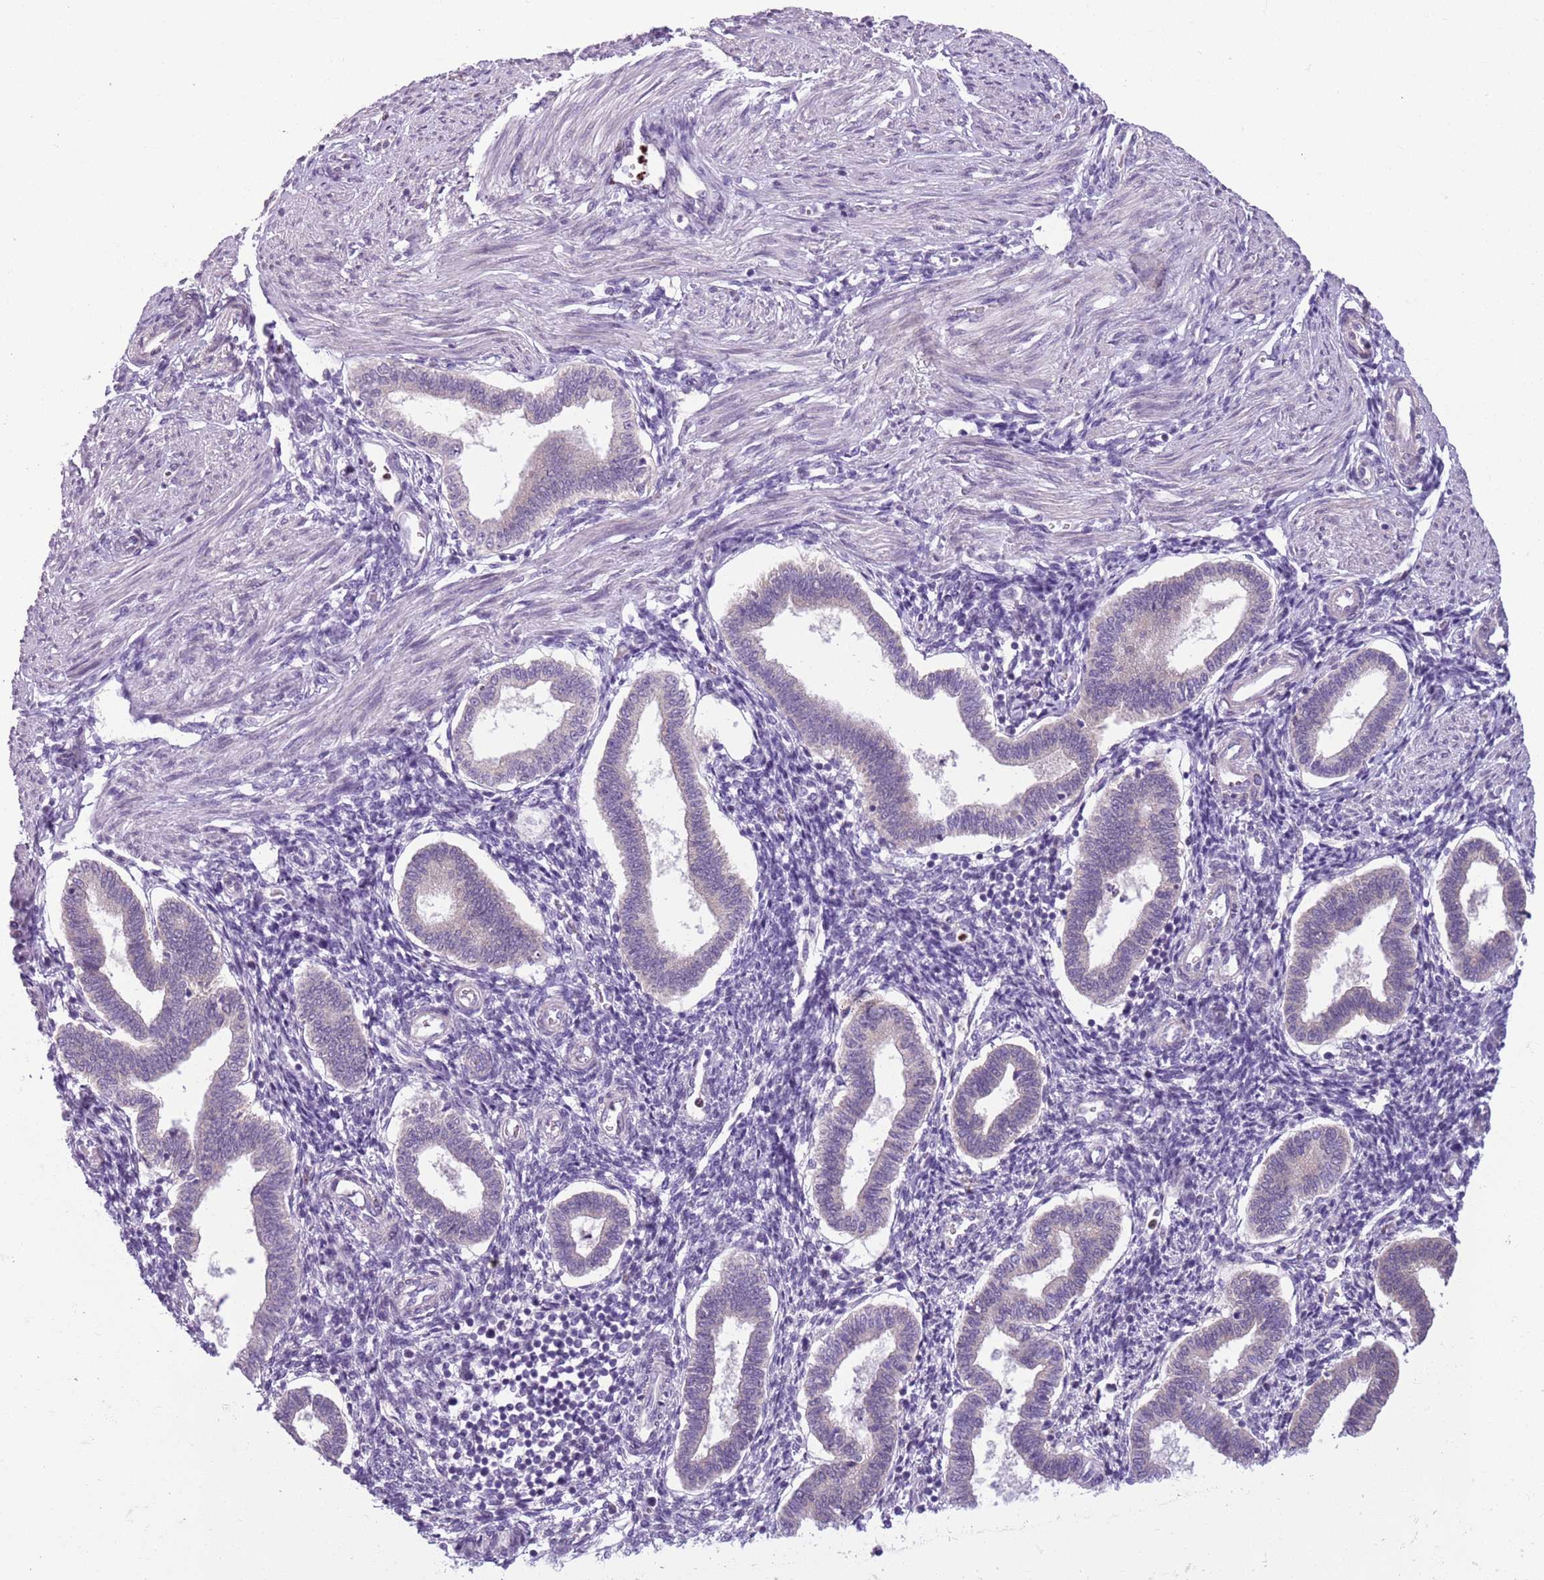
{"staining": {"intensity": "negative", "quantity": "none", "location": "none"}, "tissue": "endometrium", "cell_type": "Cells in endometrial stroma", "image_type": "normal", "snomed": [{"axis": "morphology", "description": "Normal tissue, NOS"}, {"axis": "topography", "description": "Endometrium"}], "caption": "High power microscopy photomicrograph of an immunohistochemistry photomicrograph of unremarkable endometrium, revealing no significant expression in cells in endometrial stroma. (Brightfield microscopy of DAB (3,3'-diaminobenzidine) immunohistochemistry at high magnification).", "gene": "ADCY7", "patient": {"sex": "female", "age": 24}}